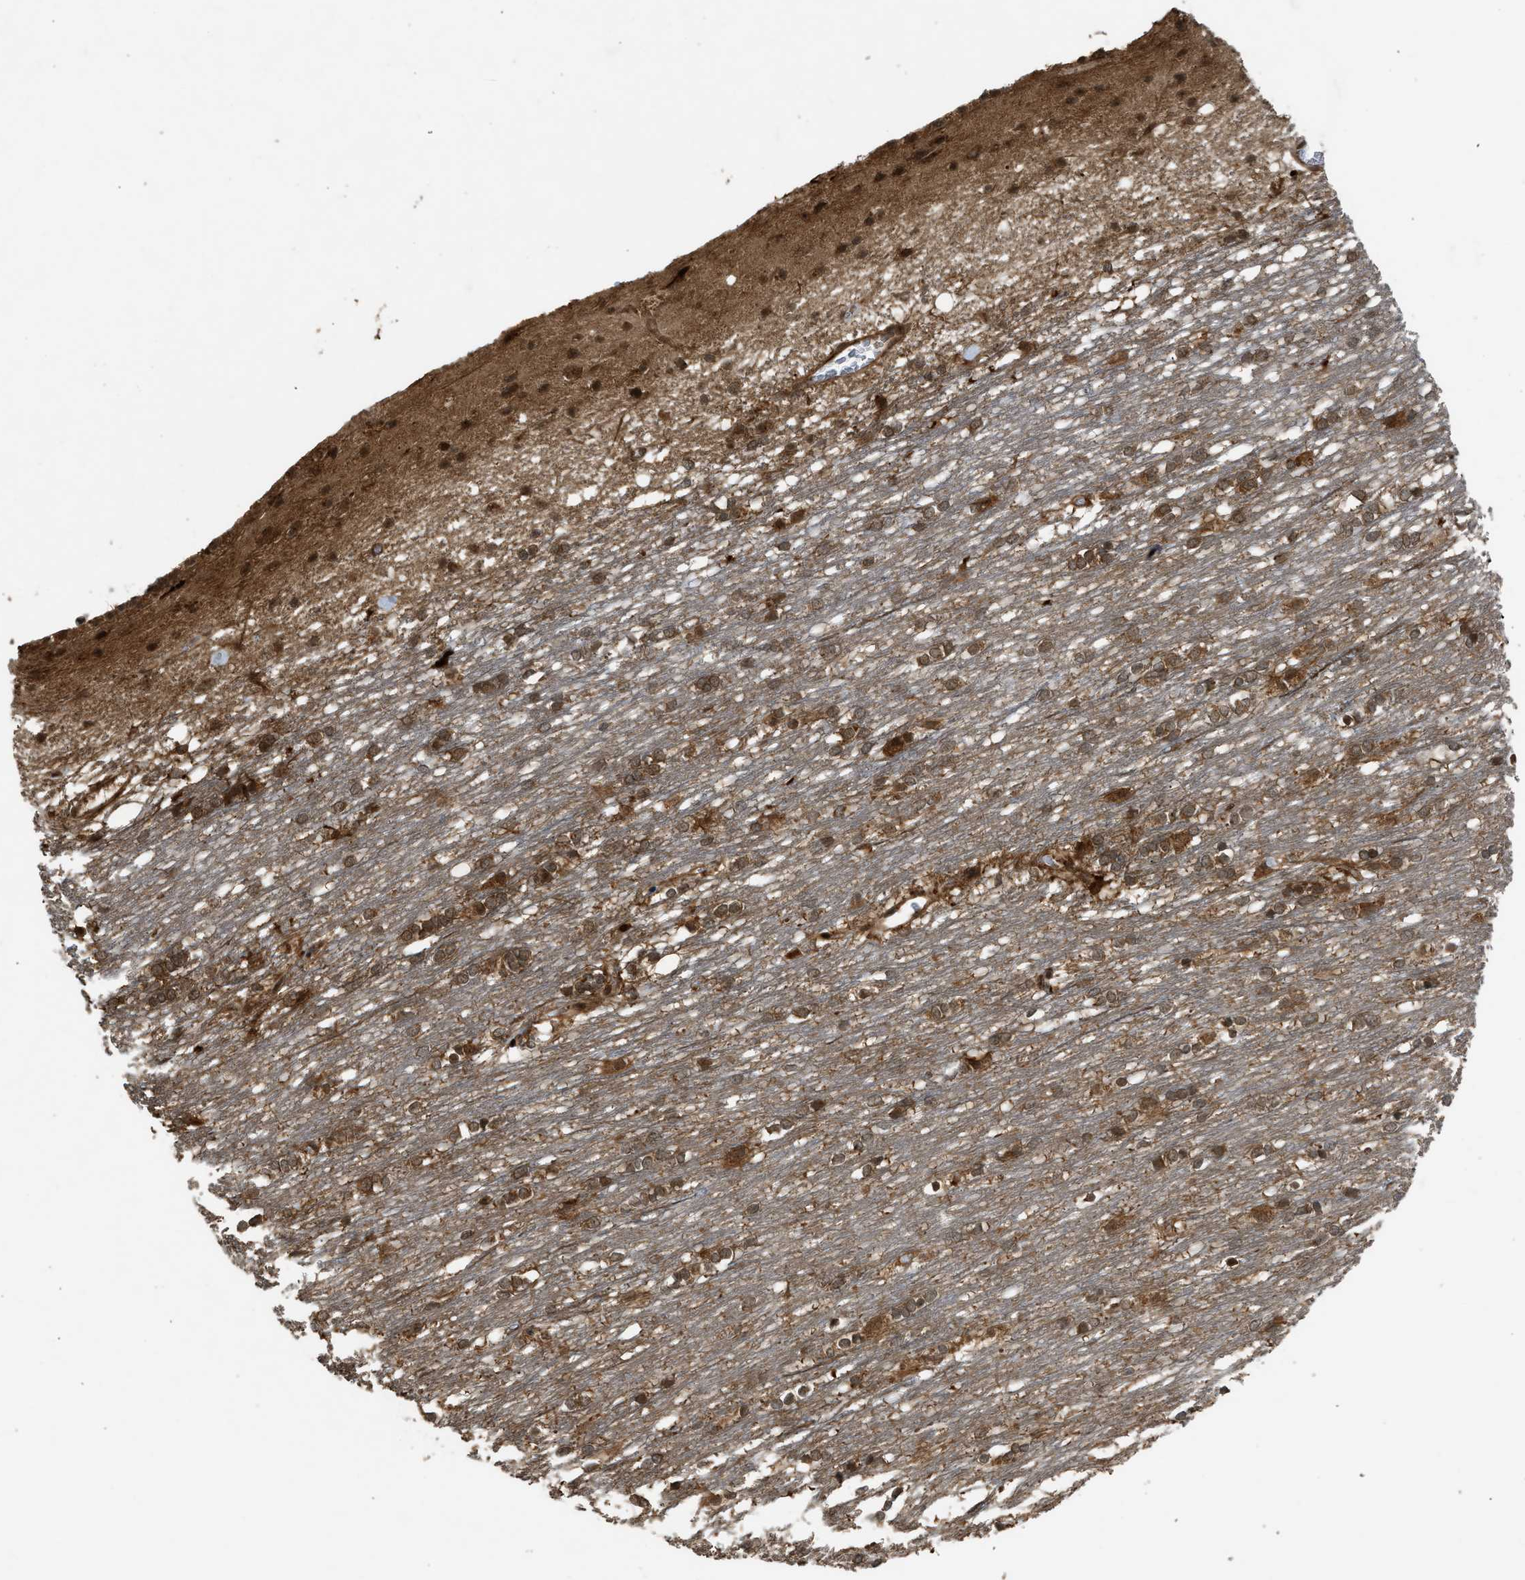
{"staining": {"intensity": "strong", "quantity": ">75%", "location": "cytoplasmic/membranous,nuclear"}, "tissue": "caudate", "cell_type": "Glial cells", "image_type": "normal", "snomed": [{"axis": "morphology", "description": "Normal tissue, NOS"}, {"axis": "topography", "description": "Lateral ventricle wall"}], "caption": "The image shows immunohistochemical staining of benign caudate. There is strong cytoplasmic/membranous,nuclear expression is appreciated in about >75% of glial cells.", "gene": "TXNL1", "patient": {"sex": "female", "age": 19}}